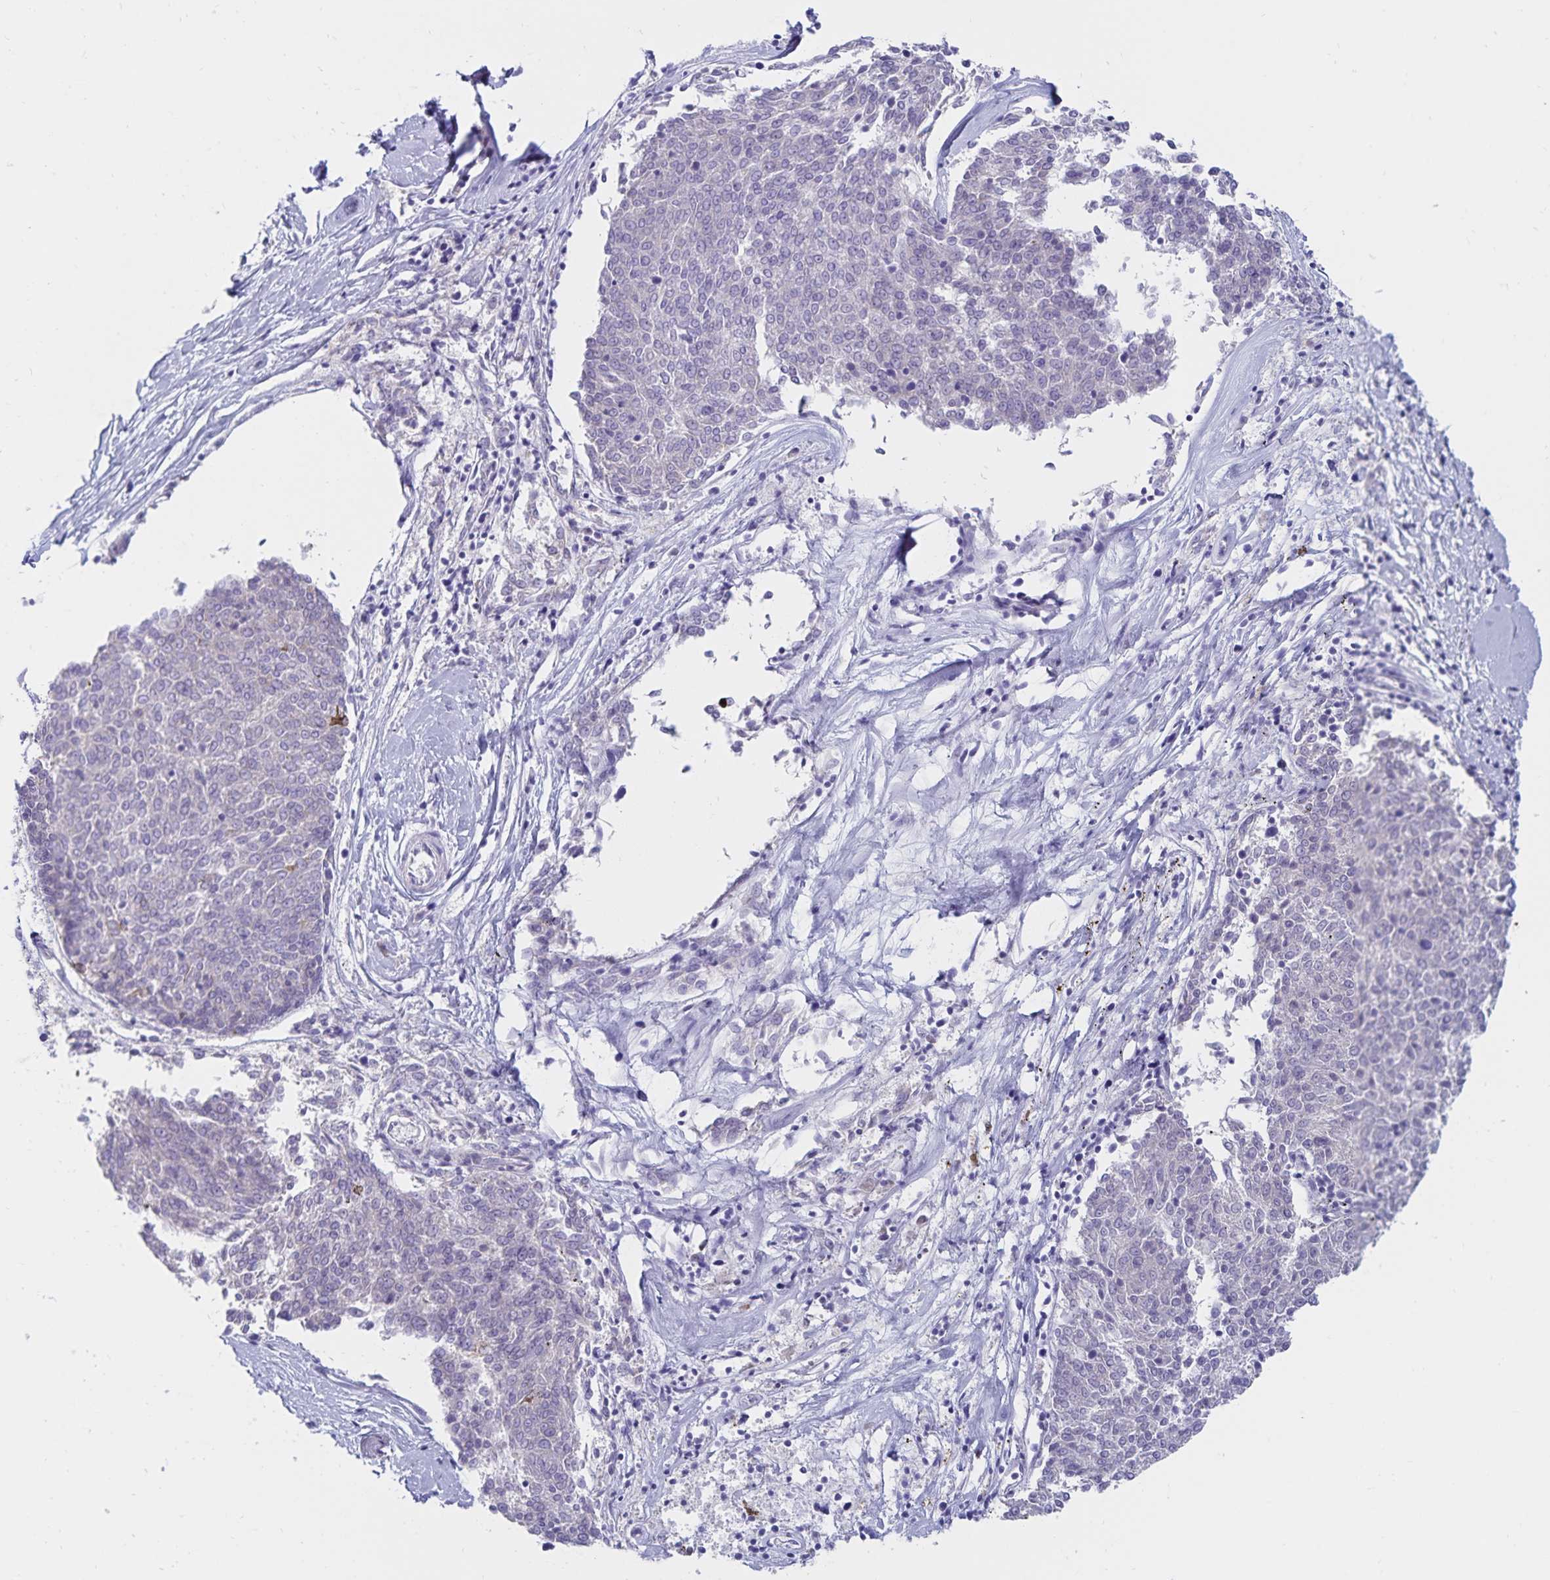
{"staining": {"intensity": "negative", "quantity": "none", "location": "none"}, "tissue": "melanoma", "cell_type": "Tumor cells", "image_type": "cancer", "snomed": [{"axis": "morphology", "description": "Malignant melanoma, NOS"}, {"axis": "topography", "description": "Skin"}], "caption": "IHC histopathology image of neoplastic tissue: melanoma stained with DAB reveals no significant protein expression in tumor cells.", "gene": "ATP2A2", "patient": {"sex": "female", "age": 72}}